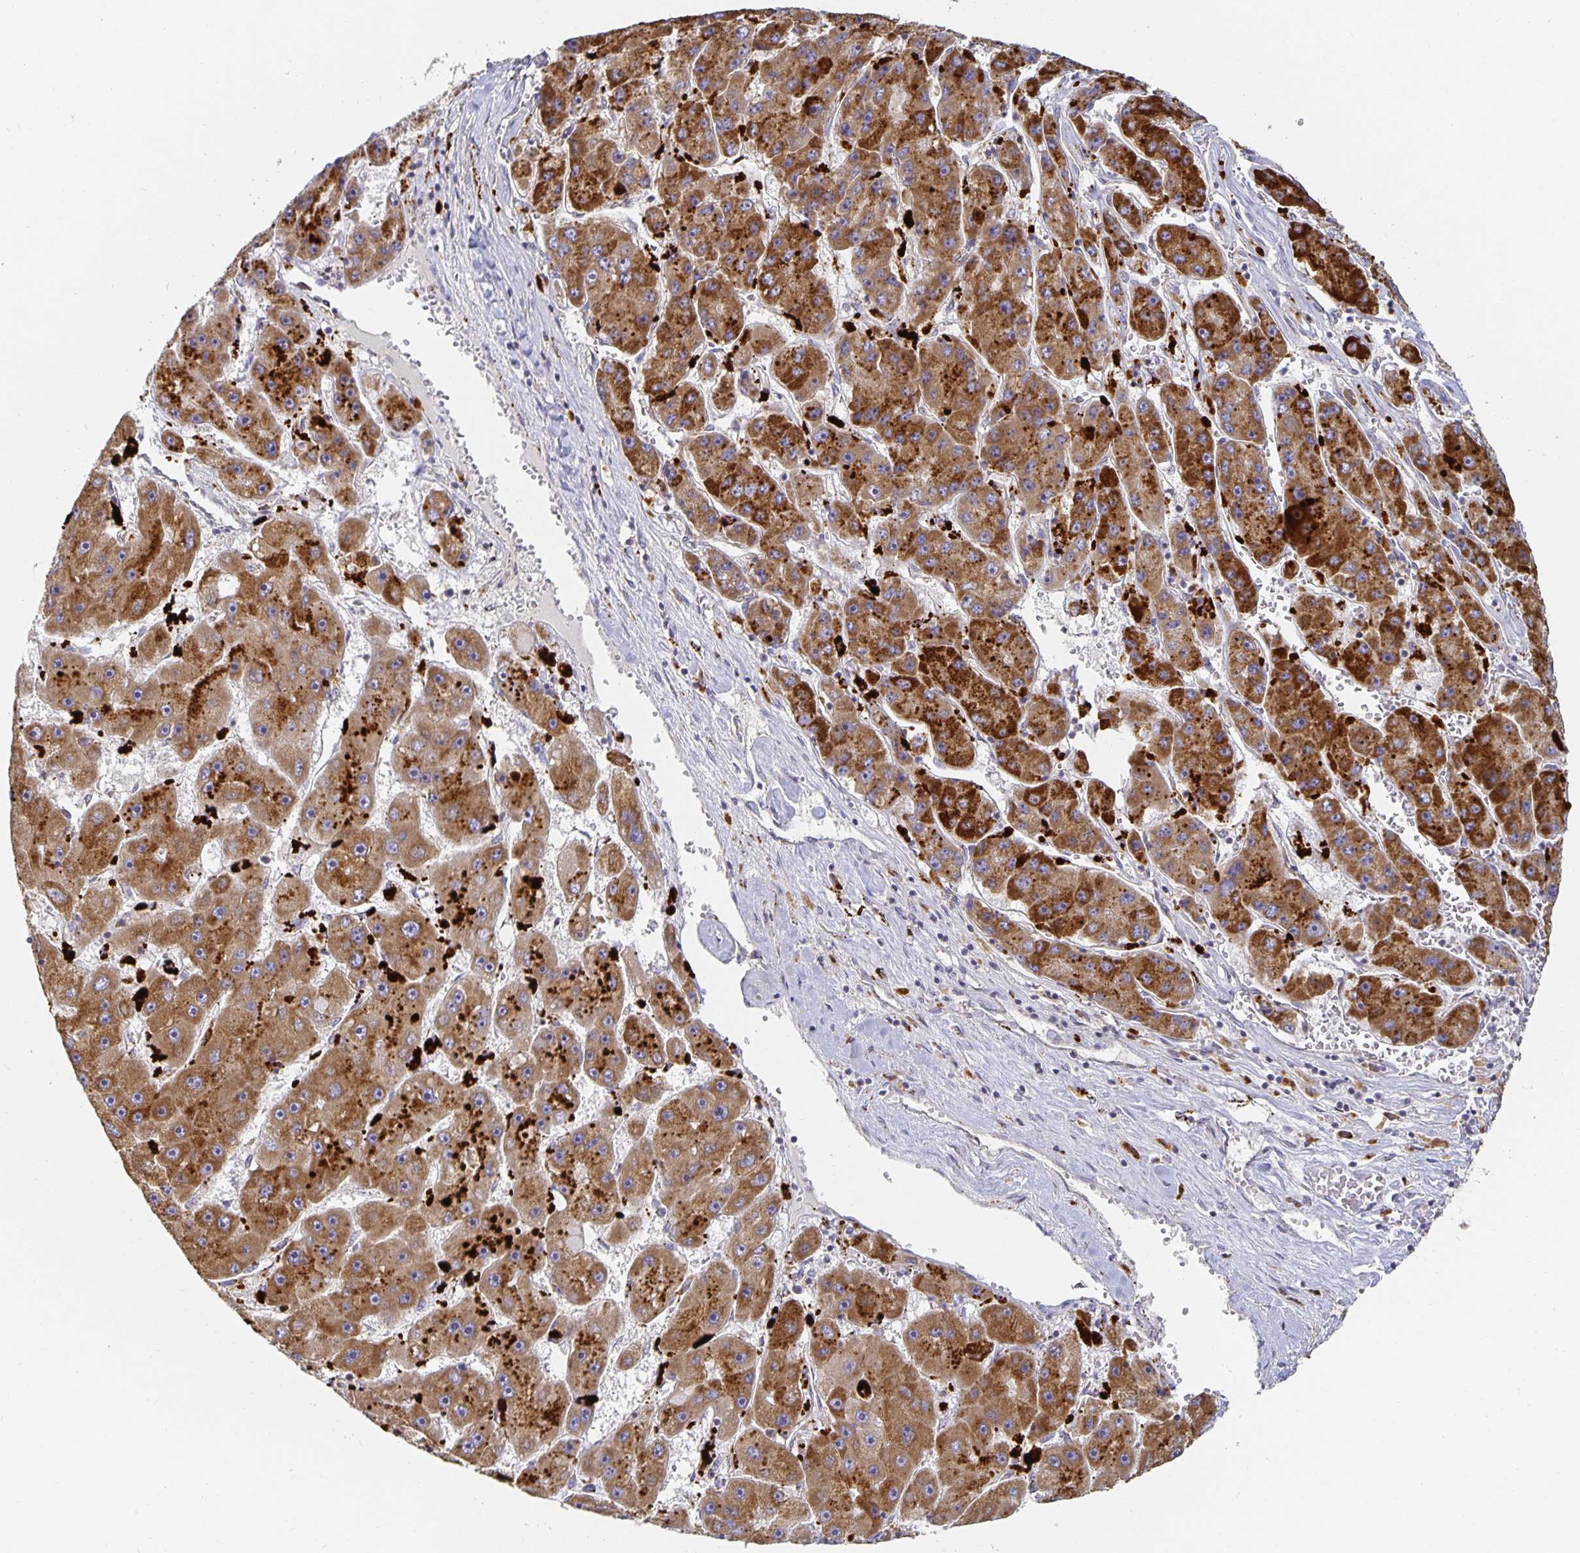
{"staining": {"intensity": "moderate", "quantity": ">75%", "location": "cytoplasmic/membranous"}, "tissue": "liver cancer", "cell_type": "Tumor cells", "image_type": "cancer", "snomed": [{"axis": "morphology", "description": "Carcinoma, Hepatocellular, NOS"}, {"axis": "topography", "description": "Liver"}], "caption": "Liver hepatocellular carcinoma tissue demonstrates moderate cytoplasmic/membranous expression in about >75% of tumor cells (DAB (3,3'-diaminobenzidine) = brown stain, brightfield microscopy at high magnification).", "gene": "NOMO1", "patient": {"sex": "female", "age": 61}}